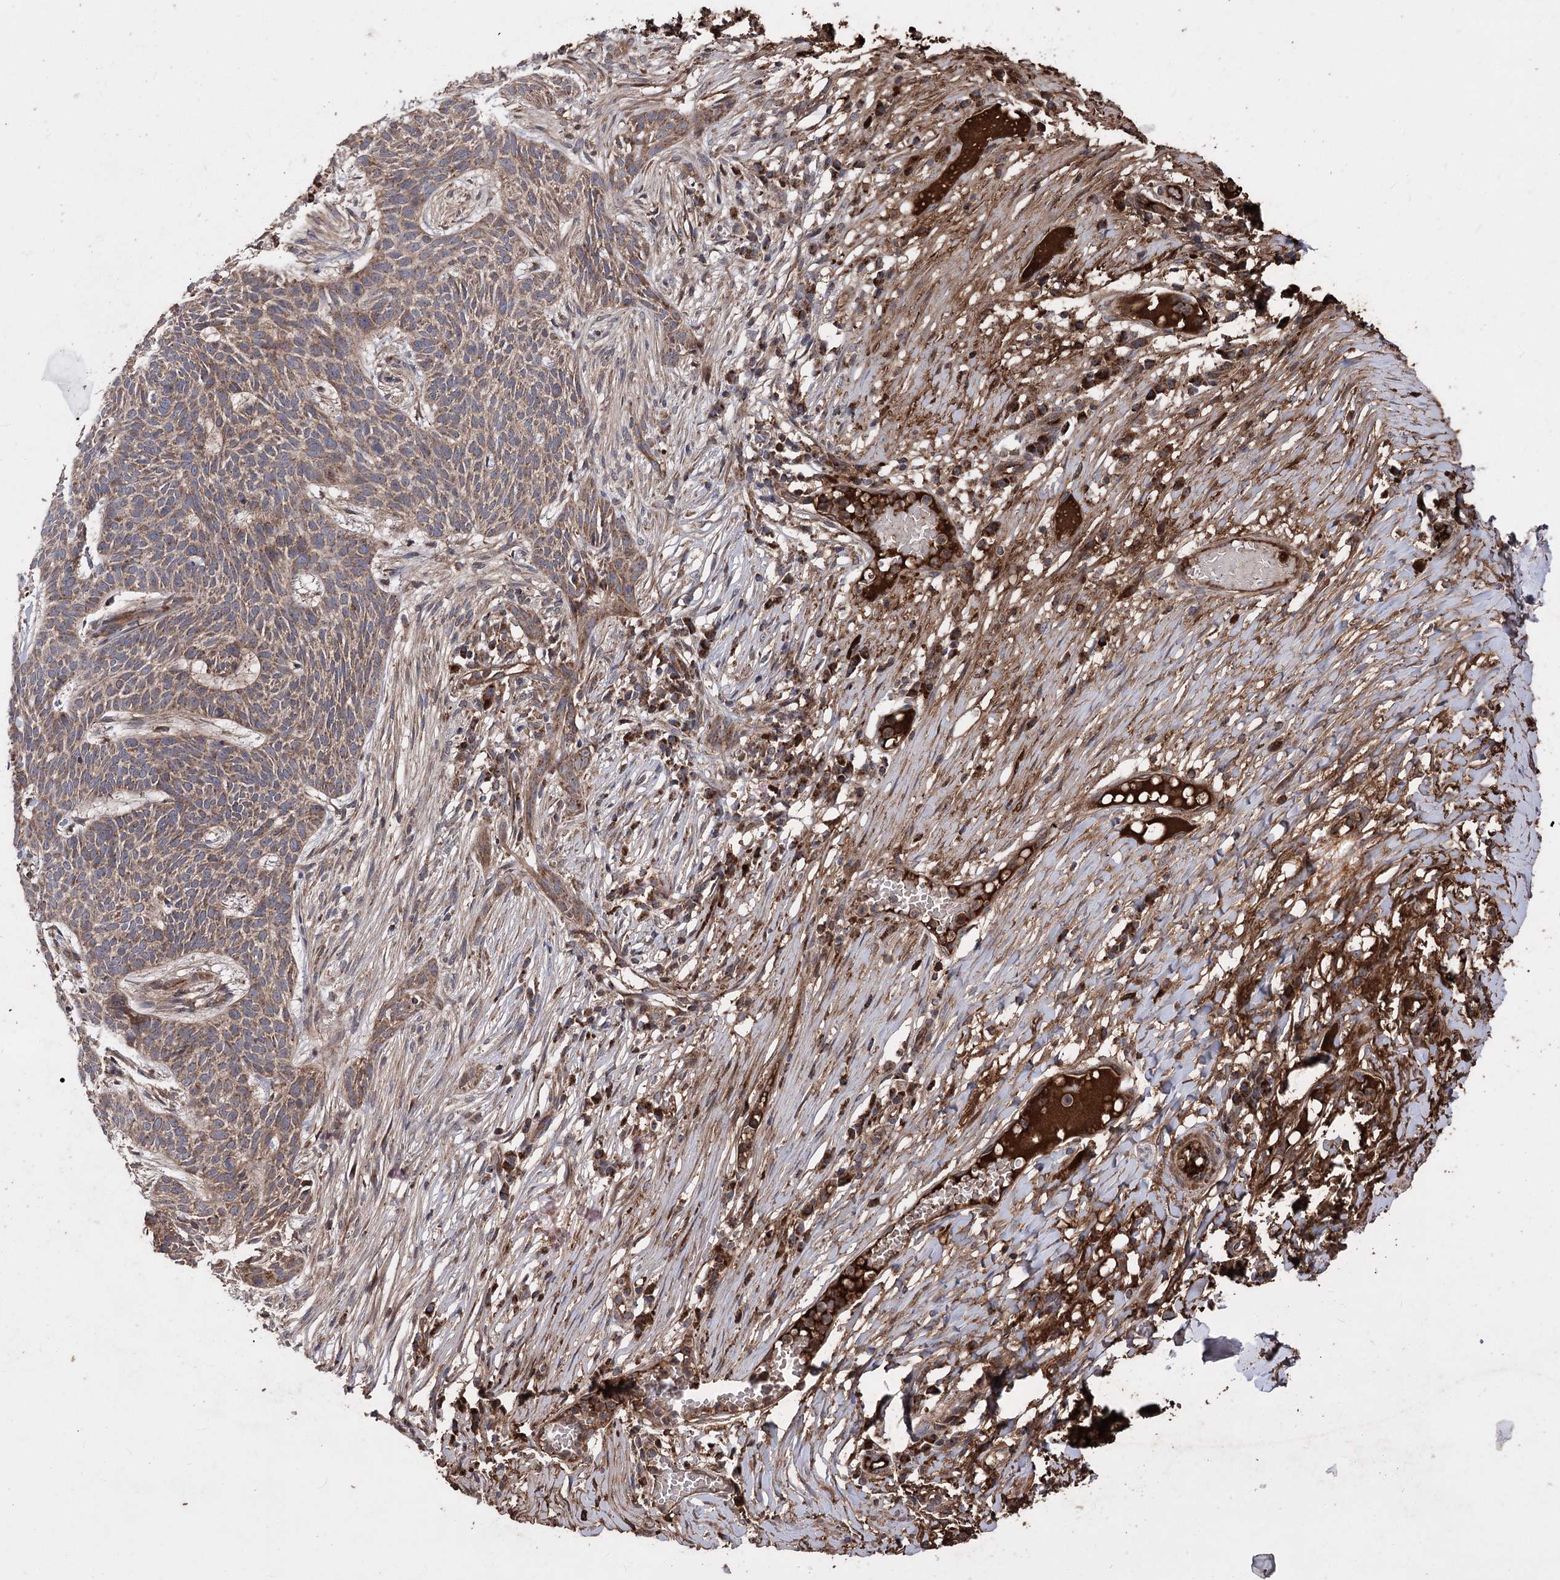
{"staining": {"intensity": "moderate", "quantity": ">75%", "location": "cytoplasmic/membranous"}, "tissue": "skin cancer", "cell_type": "Tumor cells", "image_type": "cancer", "snomed": [{"axis": "morphology", "description": "Normal tissue, NOS"}, {"axis": "morphology", "description": "Basal cell carcinoma"}, {"axis": "topography", "description": "Skin"}], "caption": "Immunohistochemical staining of human basal cell carcinoma (skin) displays medium levels of moderate cytoplasmic/membranous protein expression in about >75% of tumor cells. The staining is performed using DAB brown chromogen to label protein expression. The nuclei are counter-stained blue using hematoxylin.", "gene": "RASSF3", "patient": {"sex": "male", "age": 64}}